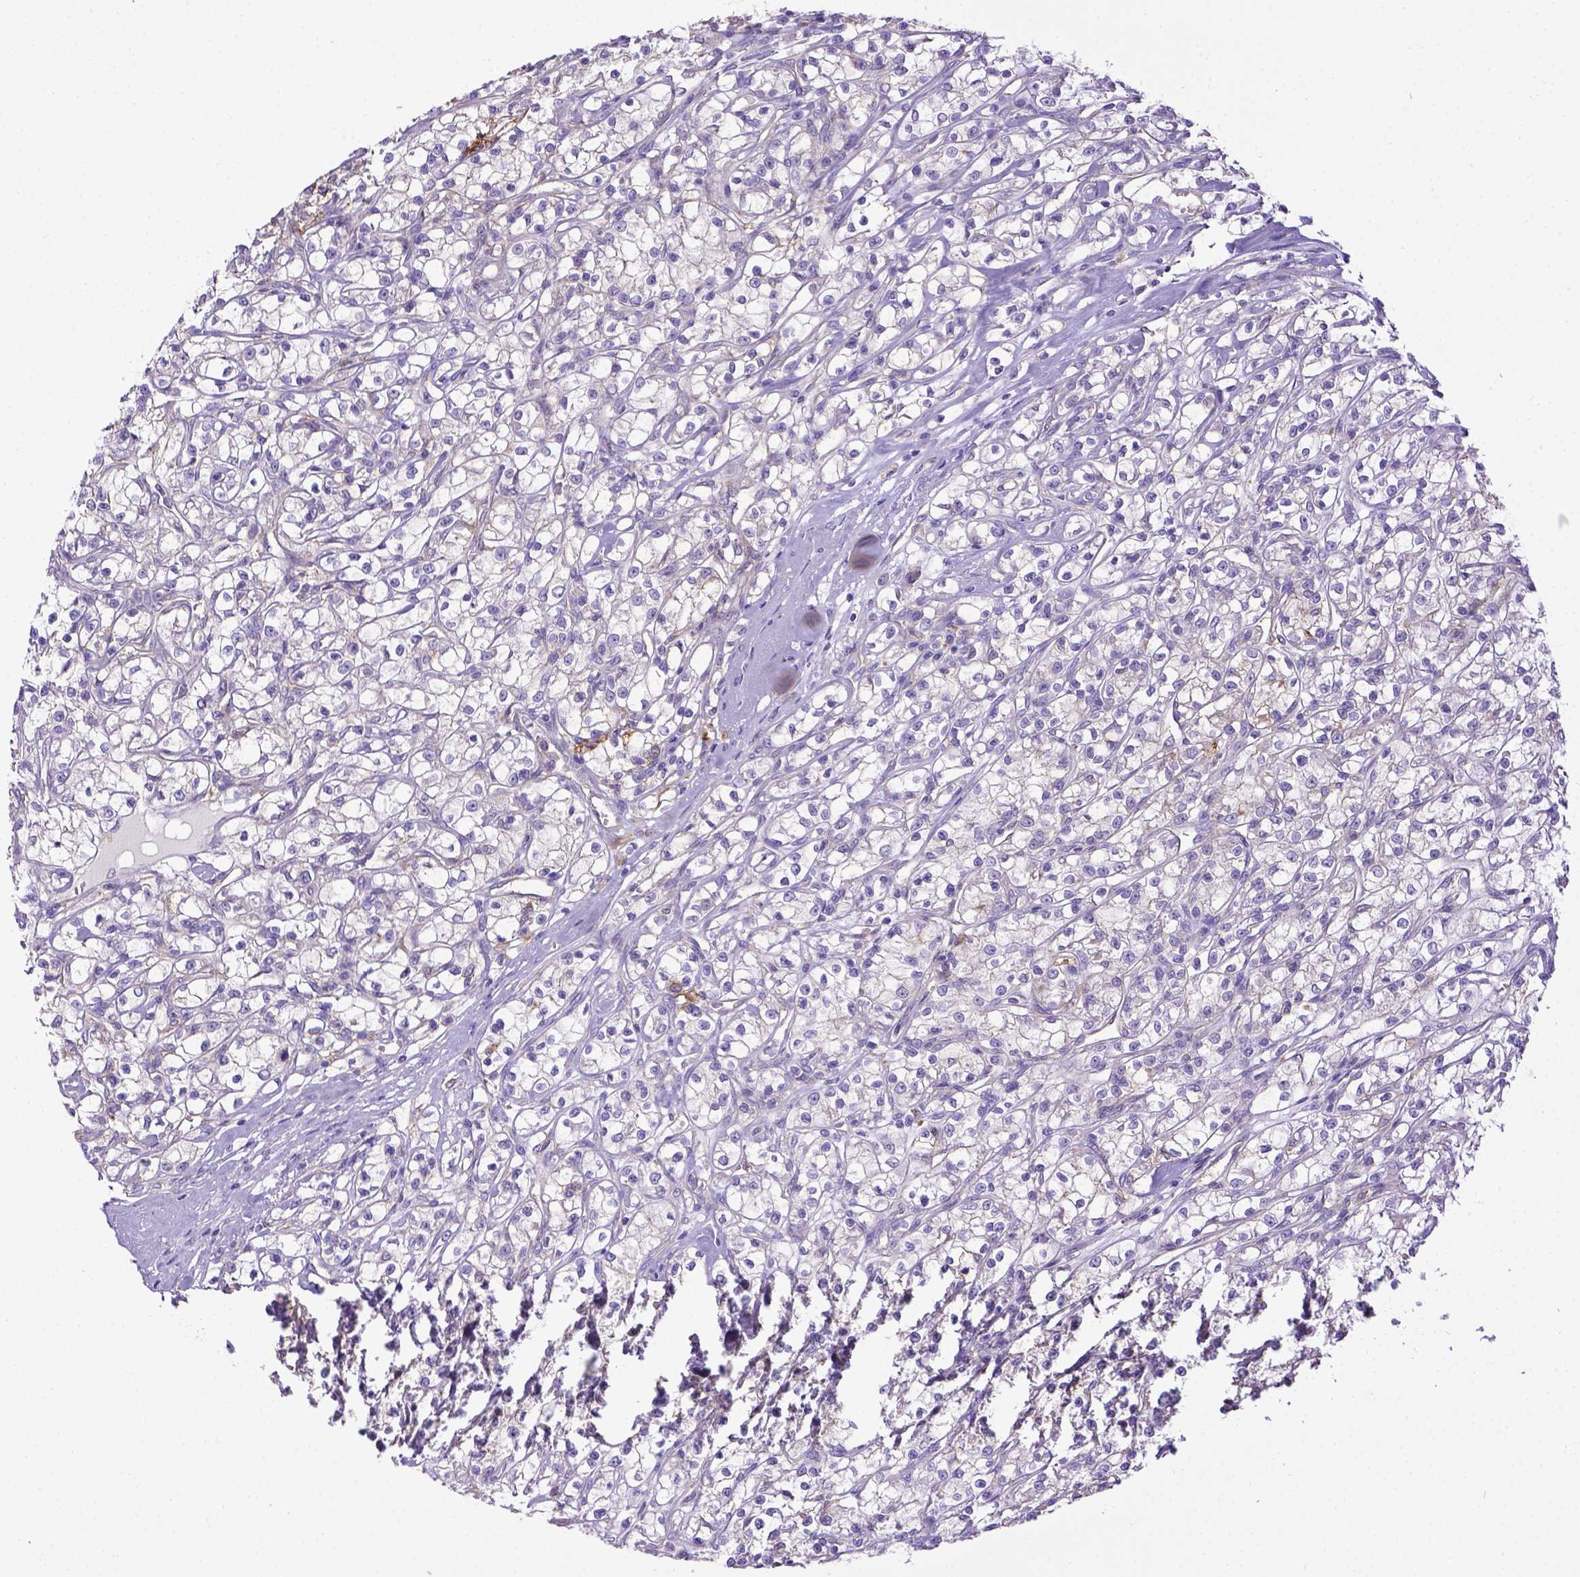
{"staining": {"intensity": "negative", "quantity": "none", "location": "none"}, "tissue": "renal cancer", "cell_type": "Tumor cells", "image_type": "cancer", "snomed": [{"axis": "morphology", "description": "Adenocarcinoma, NOS"}, {"axis": "topography", "description": "Kidney"}], "caption": "An immunohistochemistry photomicrograph of adenocarcinoma (renal) is shown. There is no staining in tumor cells of adenocarcinoma (renal).", "gene": "CD40", "patient": {"sex": "female", "age": 59}}